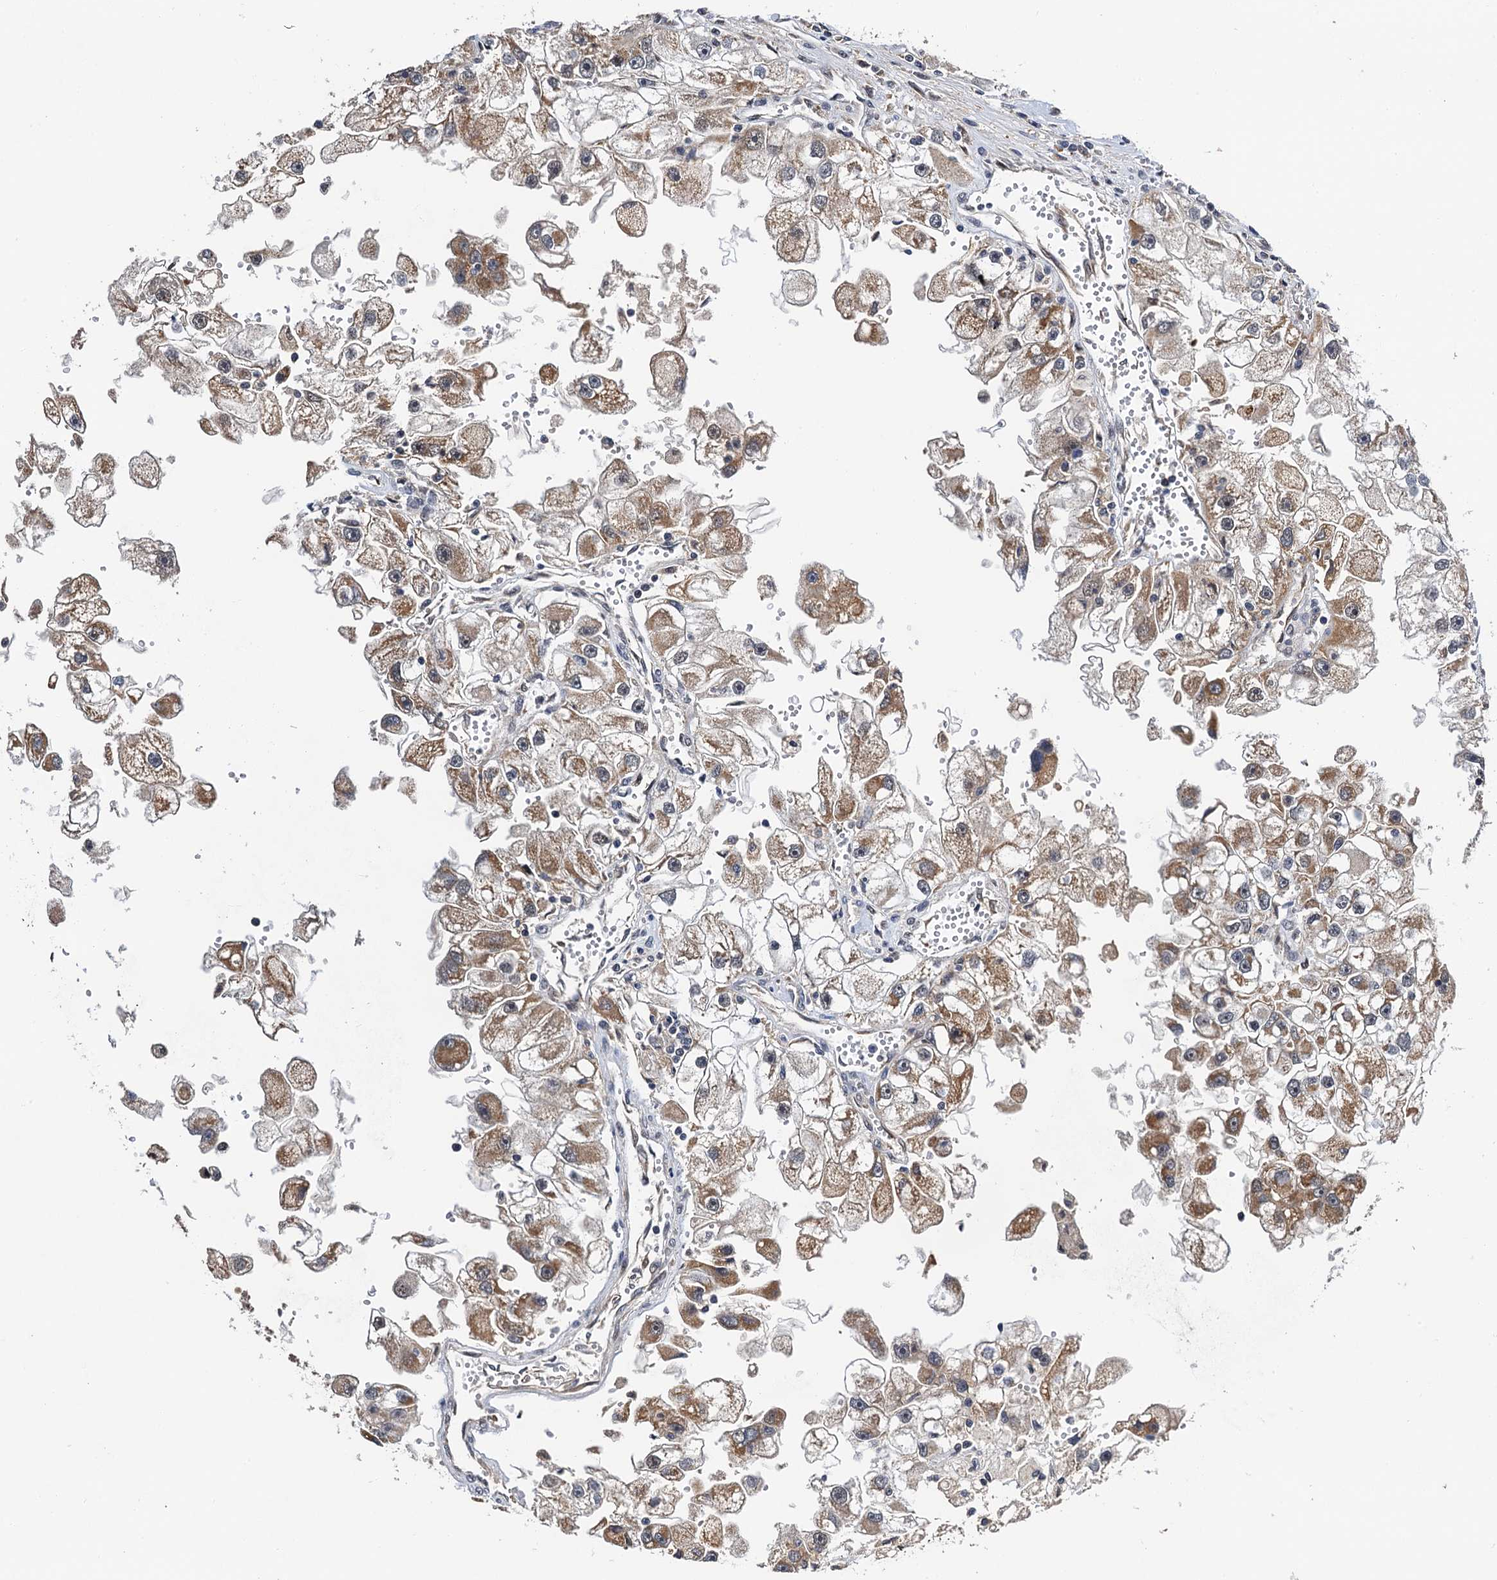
{"staining": {"intensity": "moderate", "quantity": ">75%", "location": "cytoplasmic/membranous"}, "tissue": "renal cancer", "cell_type": "Tumor cells", "image_type": "cancer", "snomed": [{"axis": "morphology", "description": "Adenocarcinoma, NOS"}, {"axis": "topography", "description": "Kidney"}], "caption": "Brown immunohistochemical staining in human renal adenocarcinoma displays moderate cytoplasmic/membranous positivity in approximately >75% of tumor cells.", "gene": "NAA16", "patient": {"sex": "male", "age": 63}}